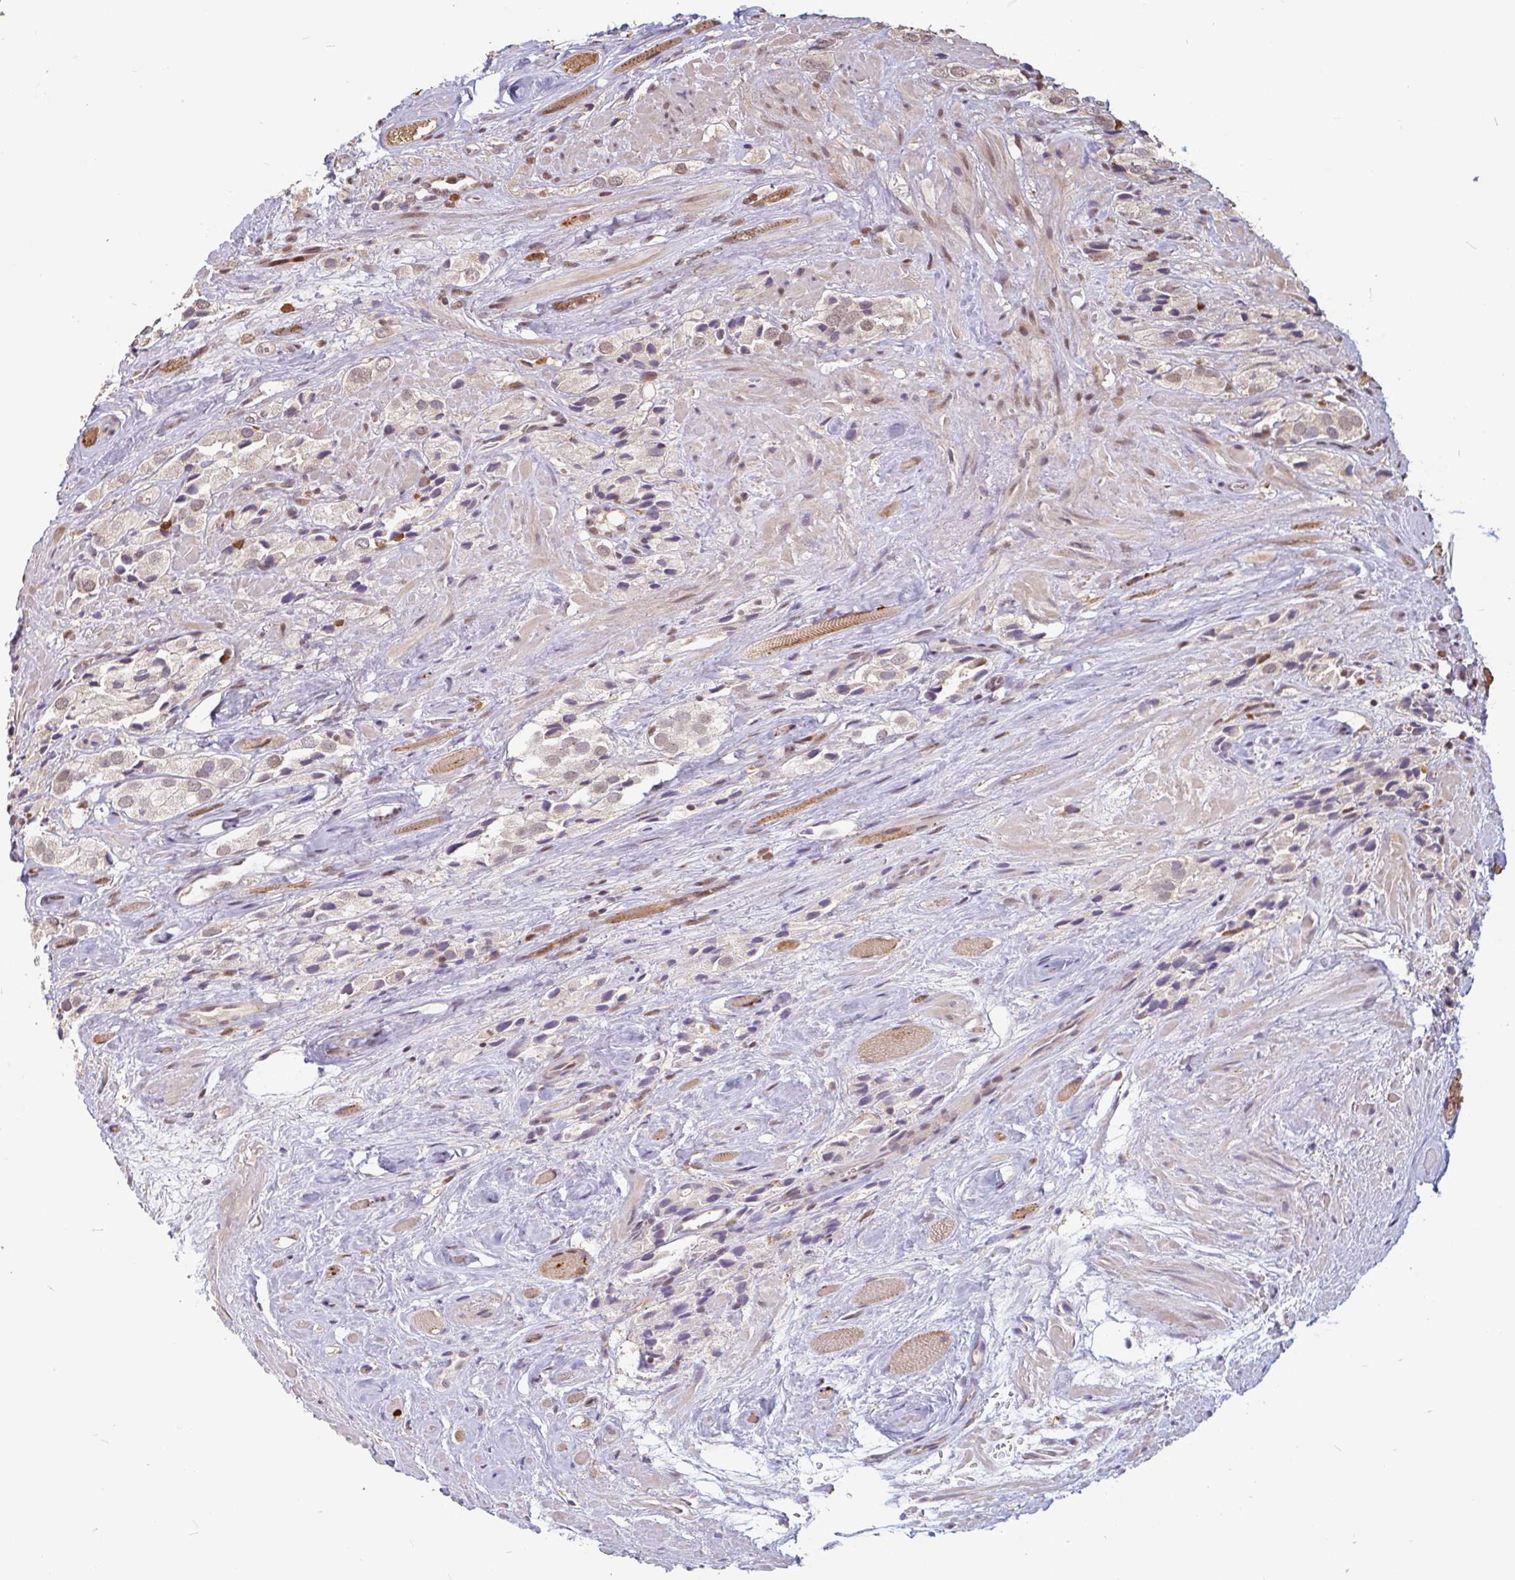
{"staining": {"intensity": "weak", "quantity": ">75%", "location": "nuclear"}, "tissue": "prostate cancer", "cell_type": "Tumor cells", "image_type": "cancer", "snomed": [{"axis": "morphology", "description": "Adenocarcinoma, High grade"}, {"axis": "topography", "description": "Prostate and seminal vesicle, NOS"}], "caption": "A histopathology image showing weak nuclear expression in about >75% of tumor cells in prostate adenocarcinoma (high-grade), as visualized by brown immunohistochemical staining.", "gene": "DR1", "patient": {"sex": "male", "age": 64}}